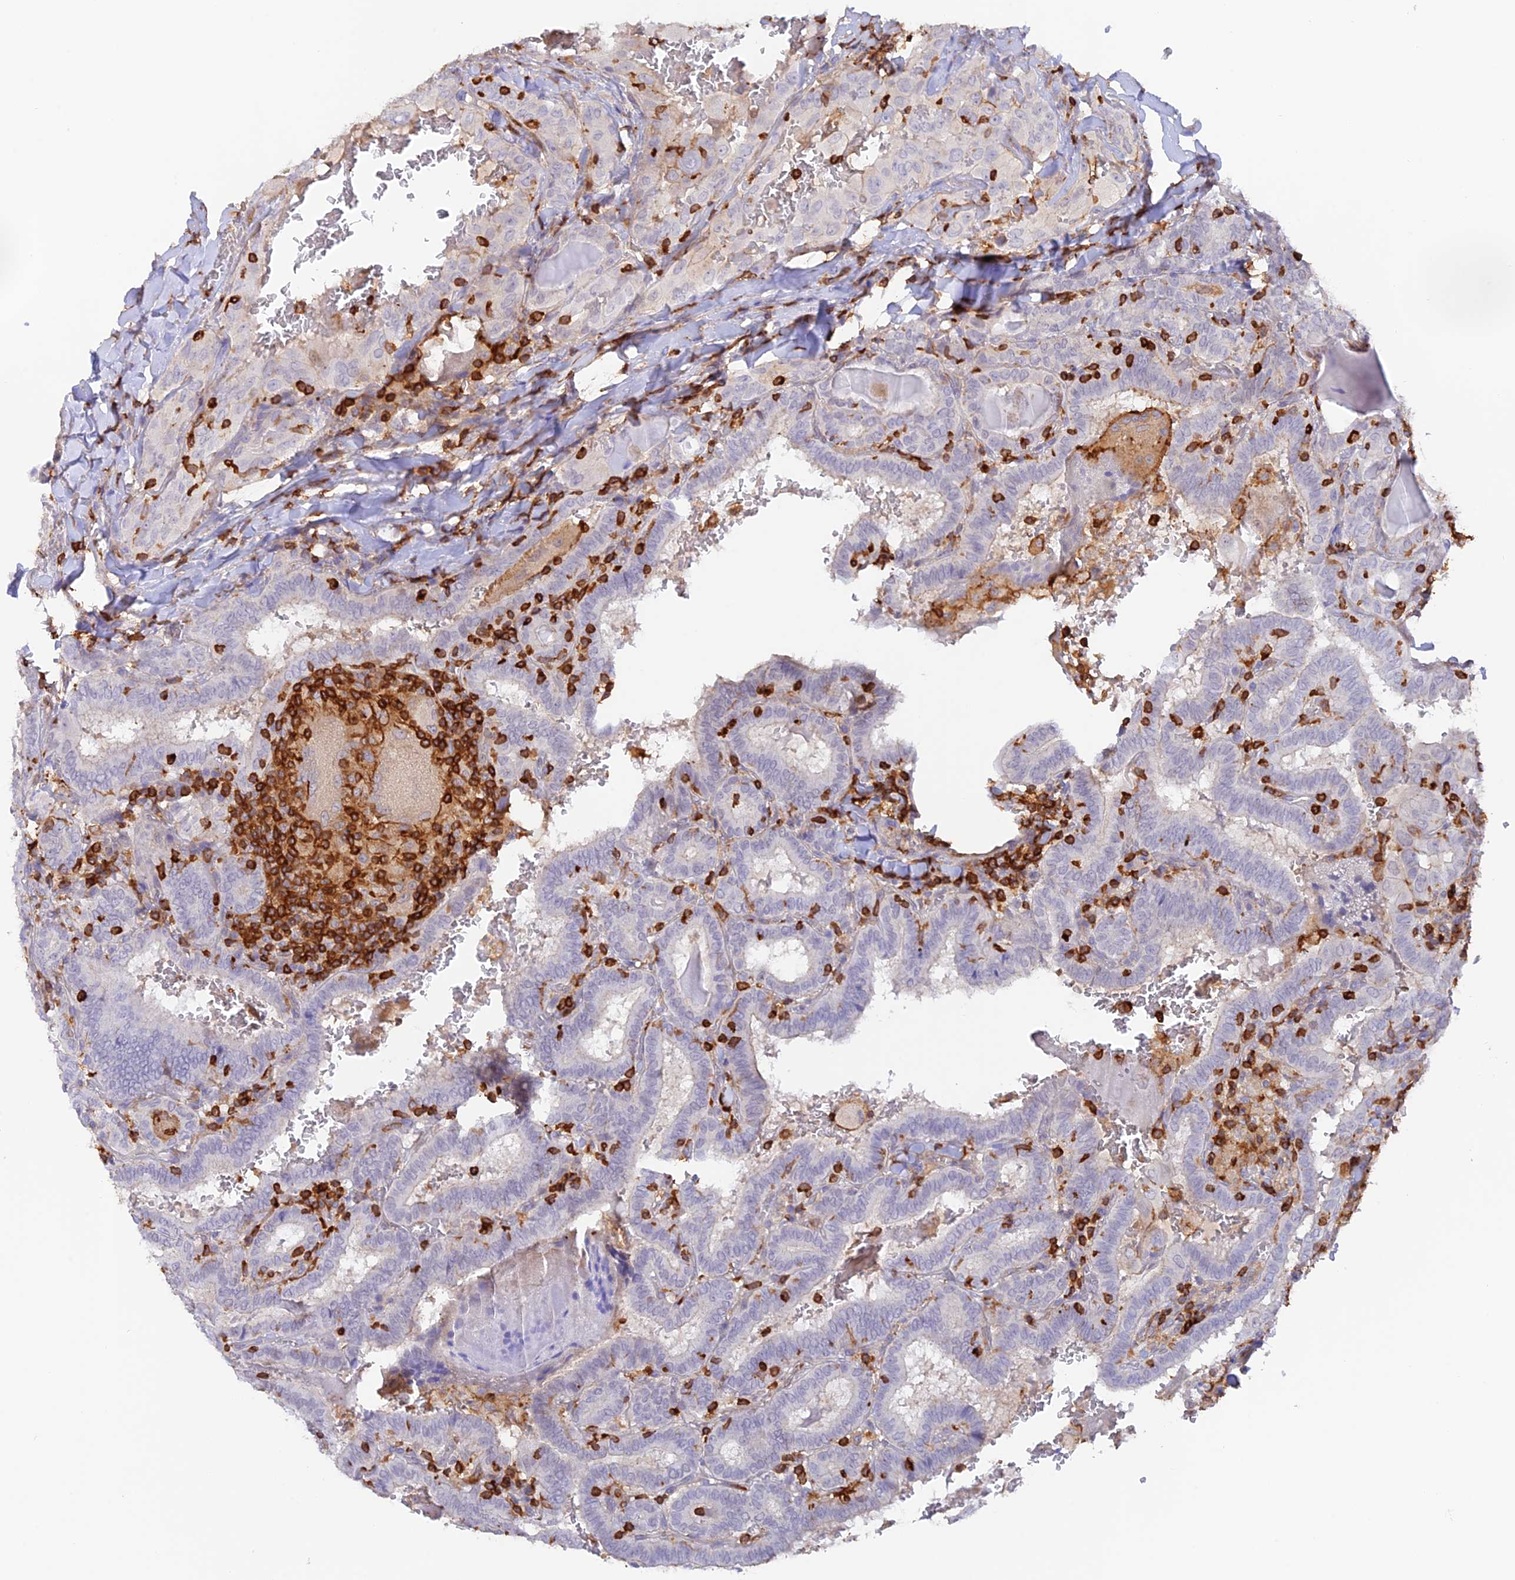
{"staining": {"intensity": "negative", "quantity": "none", "location": "none"}, "tissue": "thyroid cancer", "cell_type": "Tumor cells", "image_type": "cancer", "snomed": [{"axis": "morphology", "description": "Papillary adenocarcinoma, NOS"}, {"axis": "topography", "description": "Thyroid gland"}], "caption": "This is an immunohistochemistry histopathology image of thyroid cancer (papillary adenocarcinoma). There is no expression in tumor cells.", "gene": "DENND1C", "patient": {"sex": "female", "age": 72}}